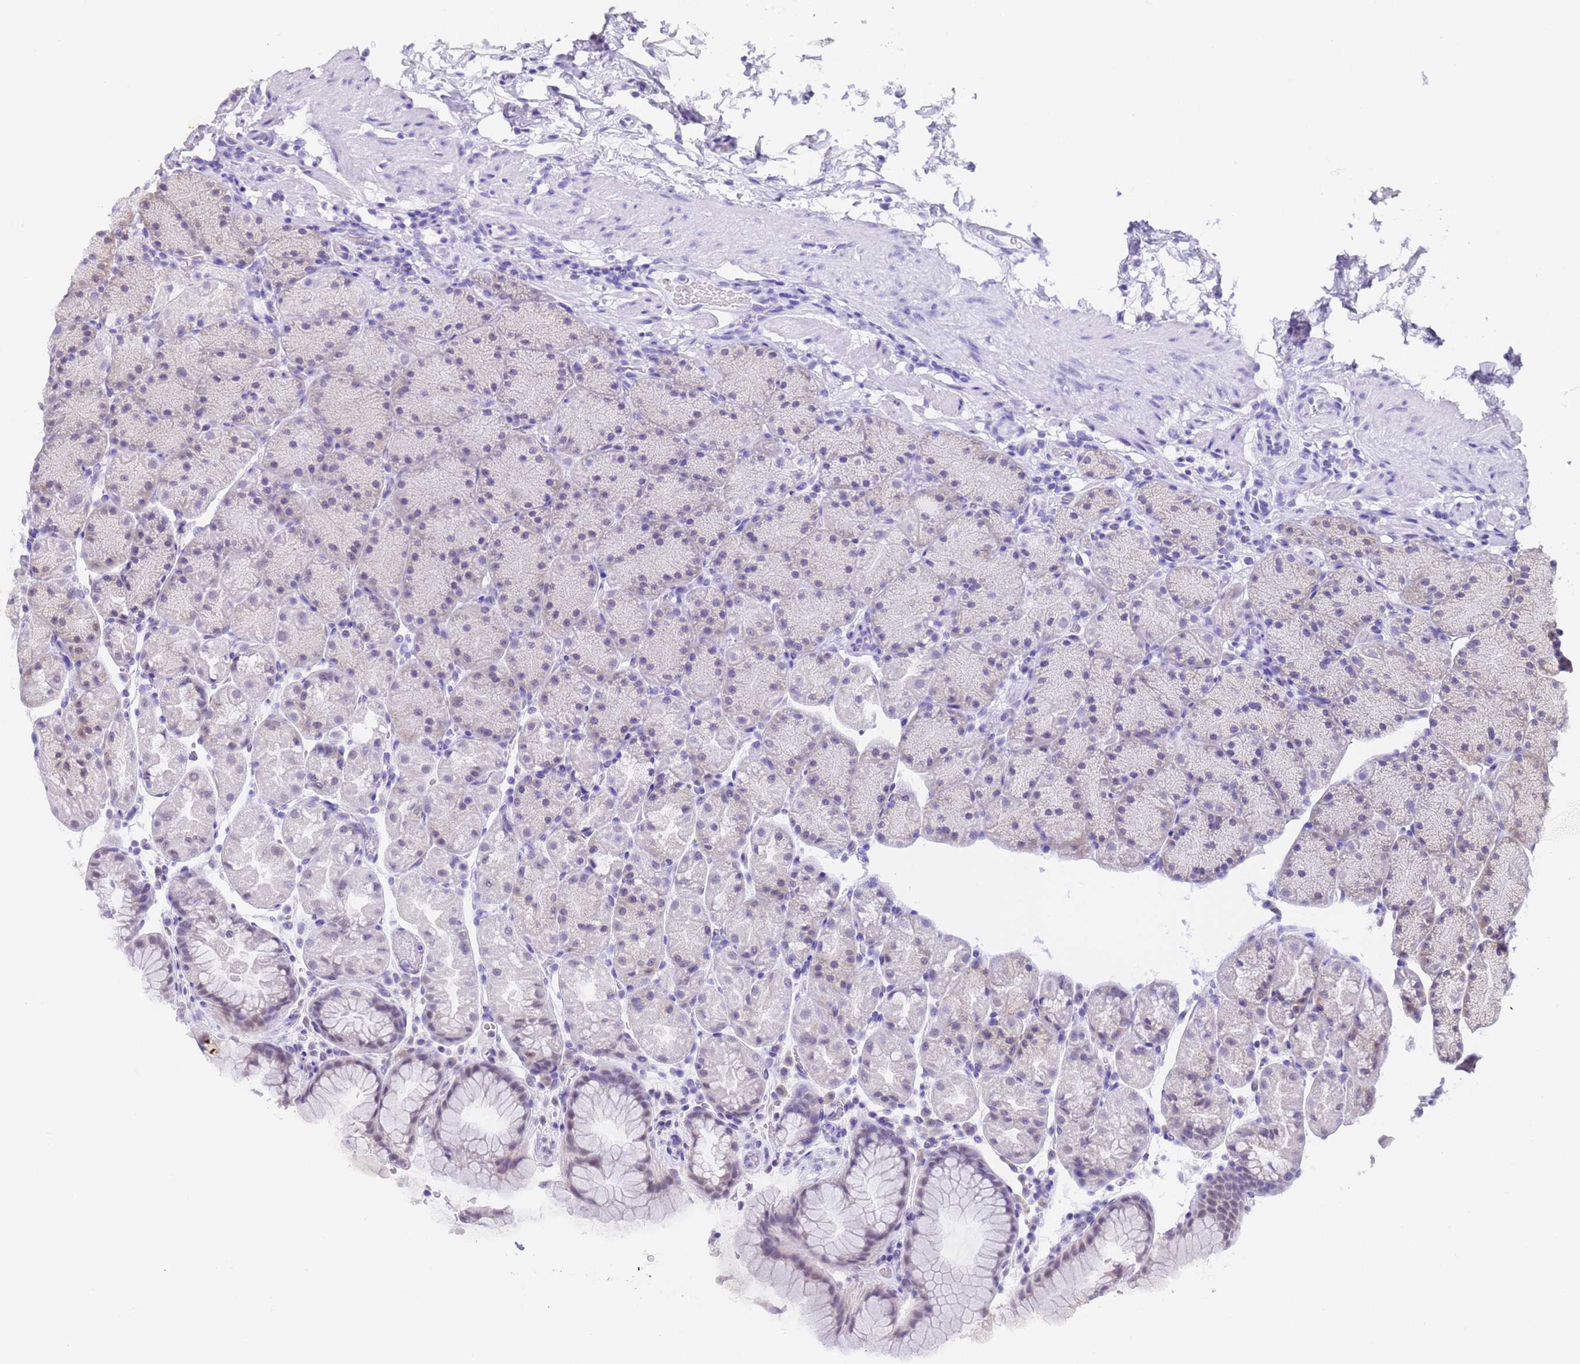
{"staining": {"intensity": "negative", "quantity": "none", "location": "none"}, "tissue": "stomach", "cell_type": "Glandular cells", "image_type": "normal", "snomed": [{"axis": "morphology", "description": "Normal tissue, NOS"}, {"axis": "topography", "description": "Stomach, upper"}, {"axis": "topography", "description": "Stomach, lower"}], "caption": "Immunohistochemistry photomicrograph of normal stomach stained for a protein (brown), which exhibits no positivity in glandular cells. Brightfield microscopy of immunohistochemistry (IHC) stained with DAB (brown) and hematoxylin (blue), captured at high magnification.", "gene": "FNBP4", "patient": {"sex": "male", "age": 67}}